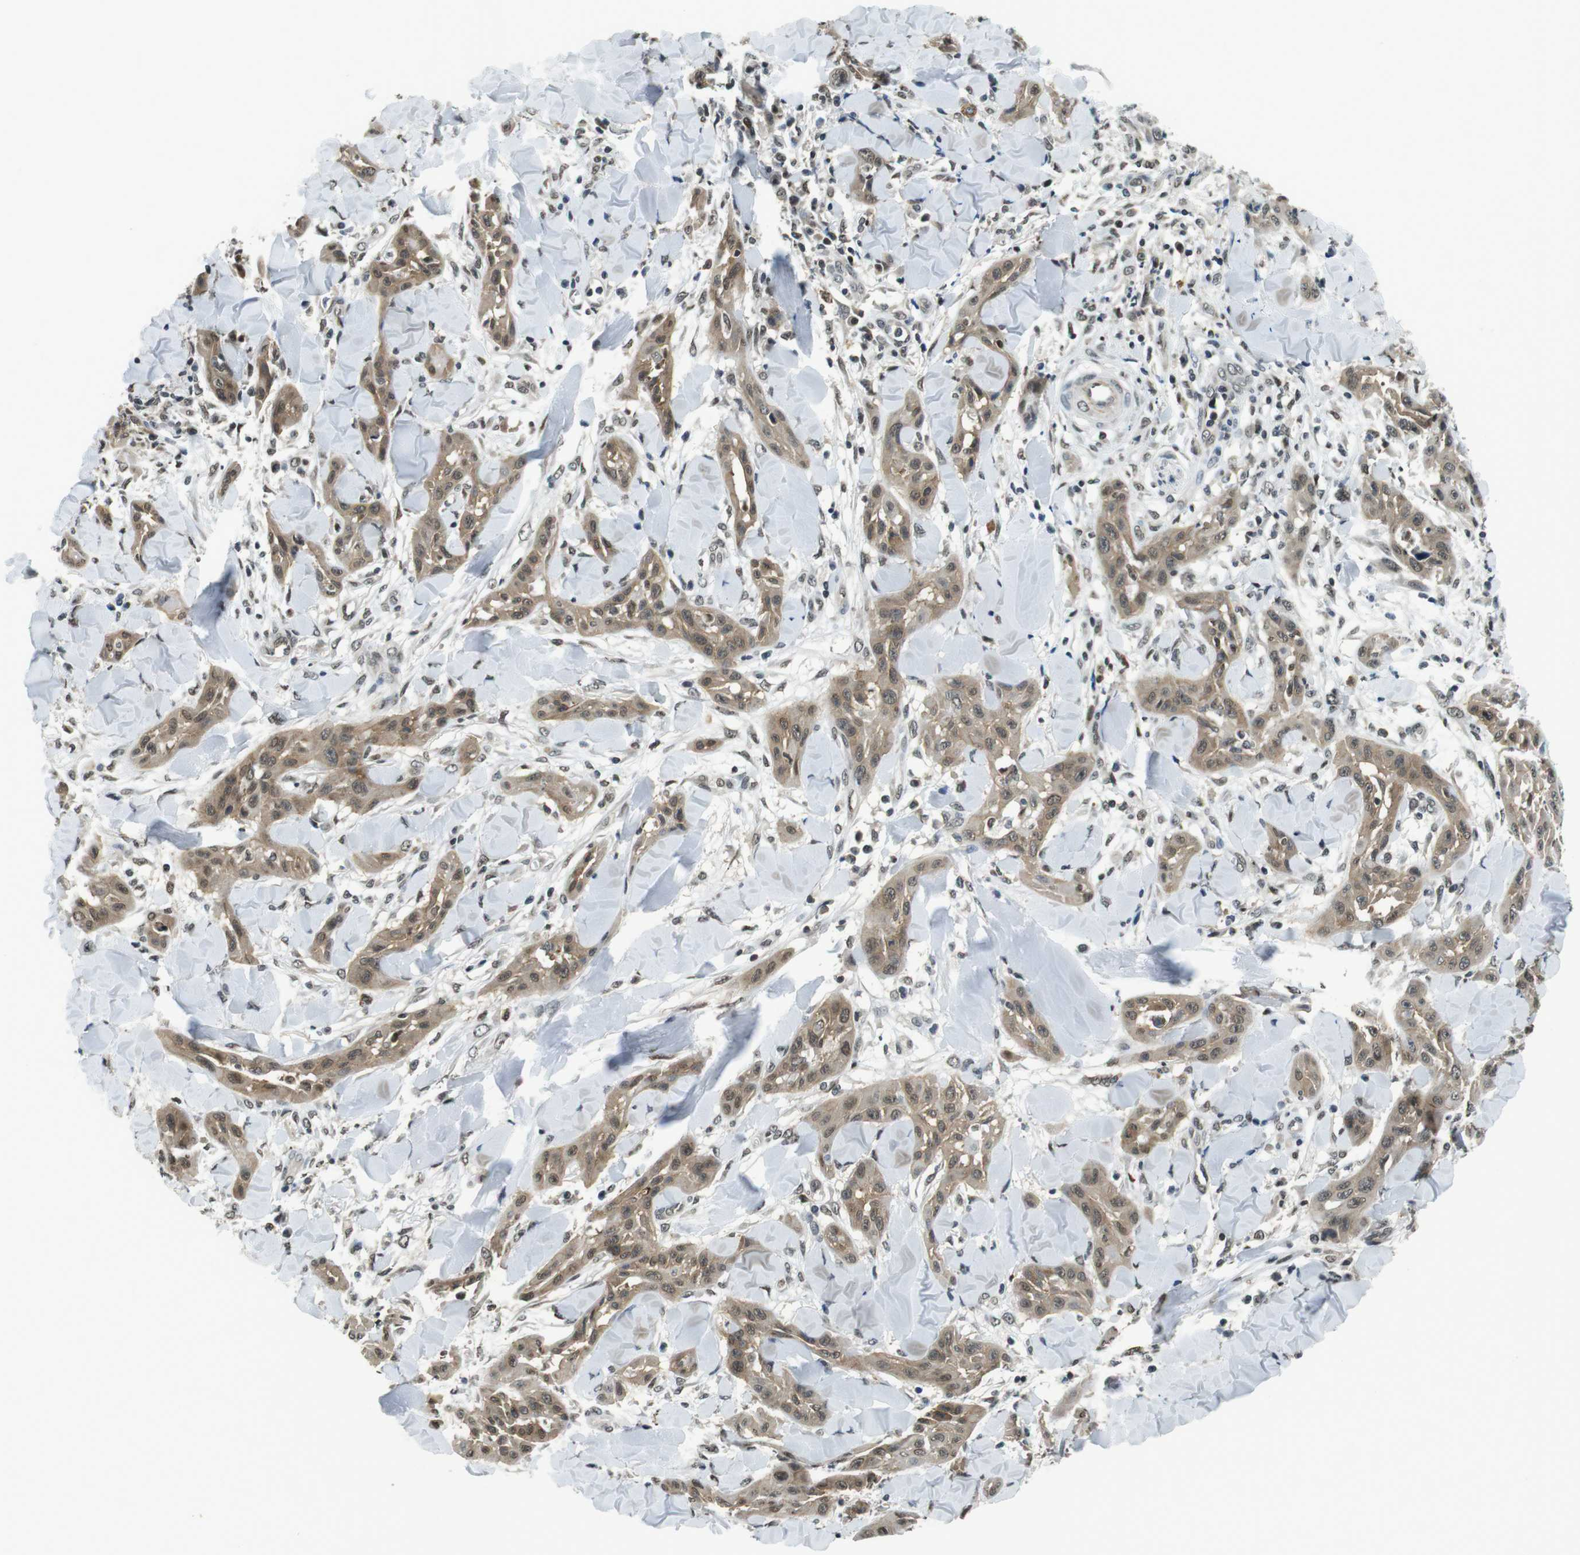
{"staining": {"intensity": "moderate", "quantity": ">75%", "location": "cytoplasmic/membranous,nuclear"}, "tissue": "skin cancer", "cell_type": "Tumor cells", "image_type": "cancer", "snomed": [{"axis": "morphology", "description": "Squamous cell carcinoma, NOS"}, {"axis": "topography", "description": "Skin"}], "caption": "IHC staining of skin squamous cell carcinoma, which reveals medium levels of moderate cytoplasmic/membranous and nuclear positivity in approximately >75% of tumor cells indicating moderate cytoplasmic/membranous and nuclear protein expression. The staining was performed using DAB (brown) for protein detection and nuclei were counterstained in hematoxylin (blue).", "gene": "NEK4", "patient": {"sex": "male", "age": 24}}